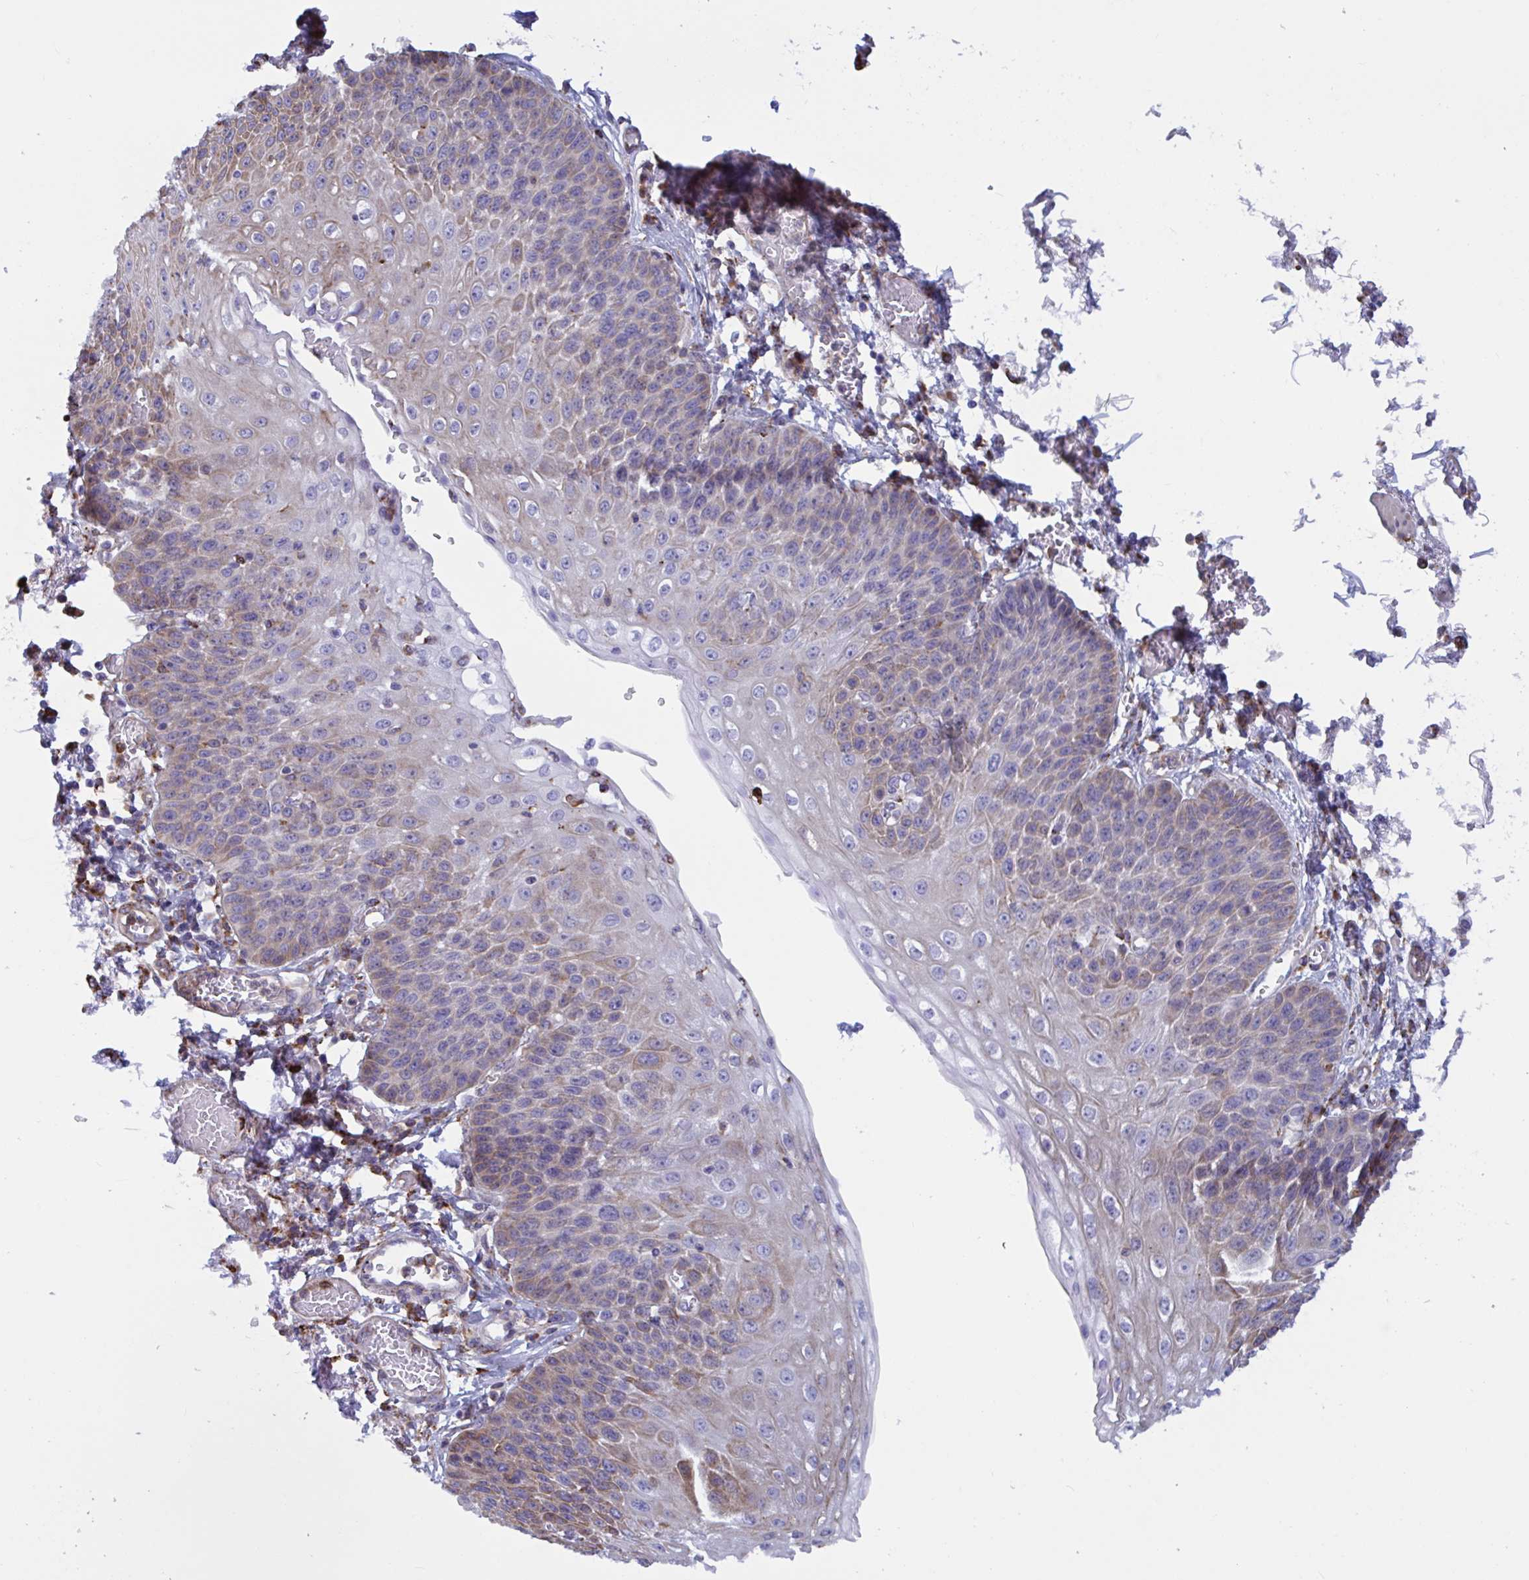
{"staining": {"intensity": "moderate", "quantity": "25%-75%", "location": "cytoplasmic/membranous"}, "tissue": "esophagus", "cell_type": "Squamous epithelial cells", "image_type": "normal", "snomed": [{"axis": "morphology", "description": "Normal tissue, NOS"}, {"axis": "morphology", "description": "Adenocarcinoma, NOS"}, {"axis": "topography", "description": "Esophagus"}], "caption": "IHC of benign esophagus displays medium levels of moderate cytoplasmic/membranous positivity in approximately 25%-75% of squamous epithelial cells.", "gene": "PEAK3", "patient": {"sex": "male", "age": 81}}